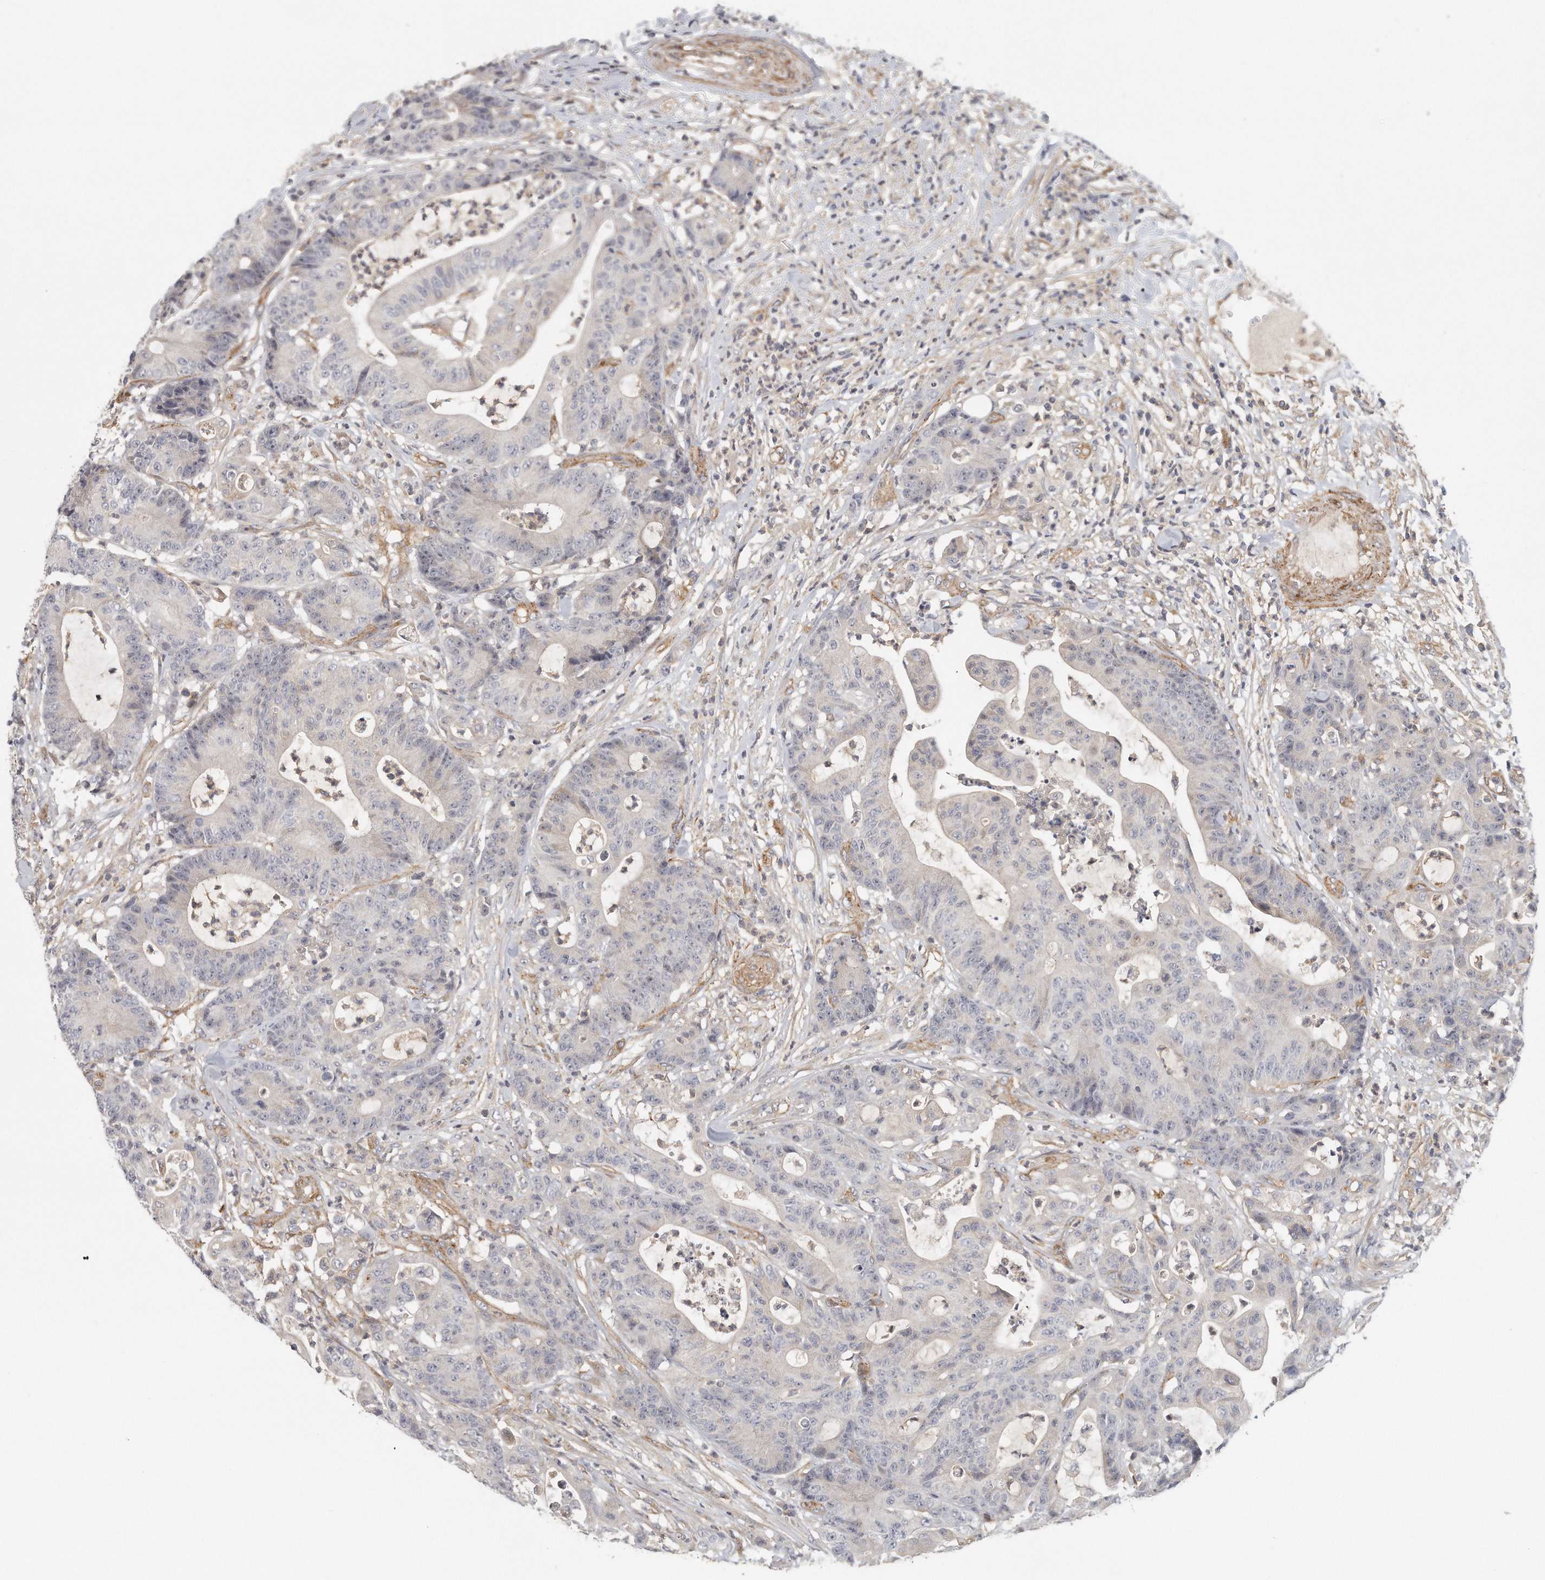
{"staining": {"intensity": "weak", "quantity": "<25%", "location": "cytoplasmic/membranous"}, "tissue": "colorectal cancer", "cell_type": "Tumor cells", "image_type": "cancer", "snomed": [{"axis": "morphology", "description": "Adenocarcinoma, NOS"}, {"axis": "topography", "description": "Colon"}], "caption": "A histopathology image of human colorectal adenocarcinoma is negative for staining in tumor cells.", "gene": "MTERF4", "patient": {"sex": "female", "age": 84}}